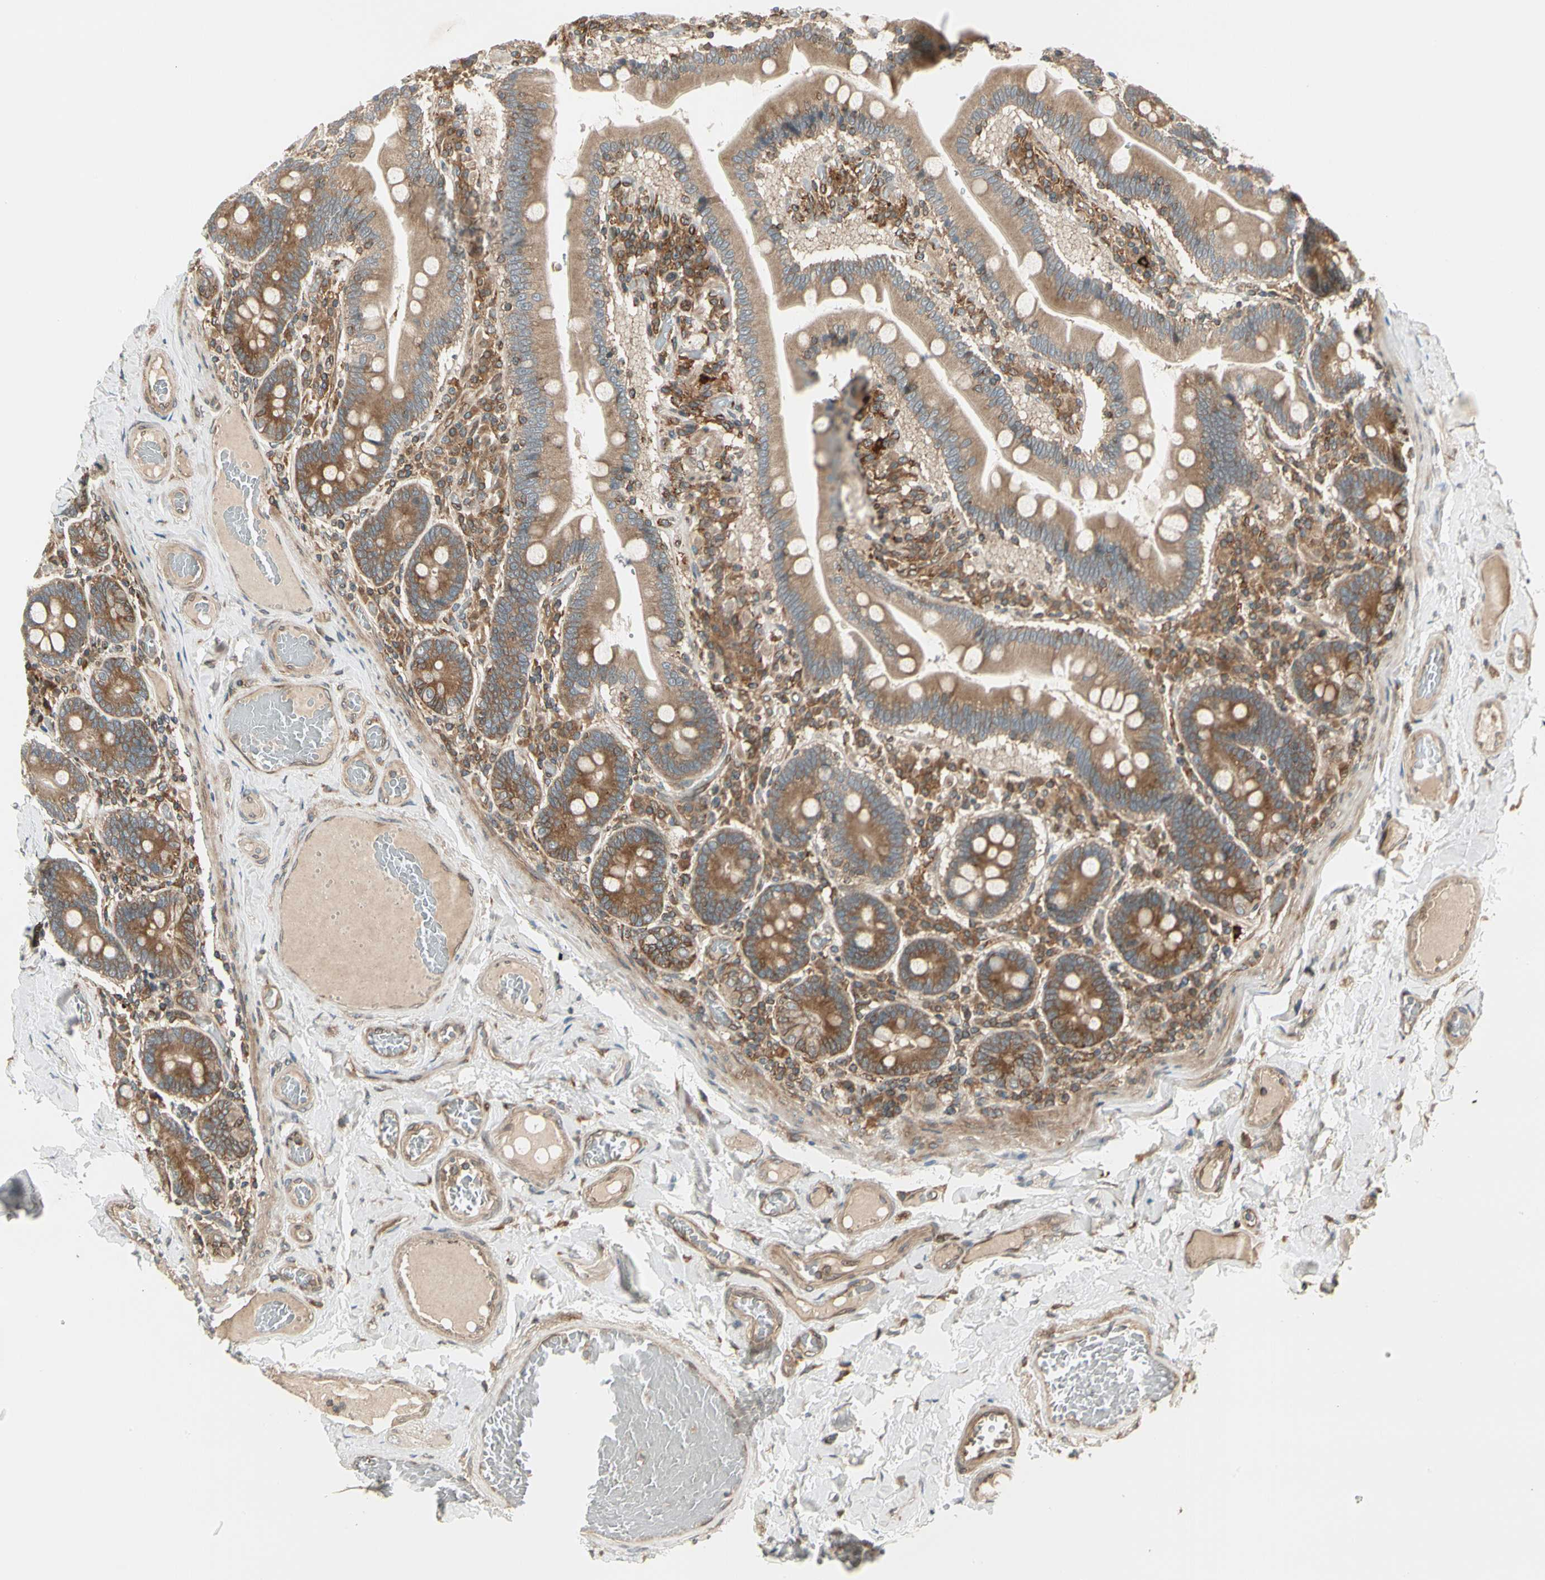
{"staining": {"intensity": "strong", "quantity": ">75%", "location": "cytoplasmic/membranous"}, "tissue": "duodenum", "cell_type": "Glandular cells", "image_type": "normal", "snomed": [{"axis": "morphology", "description": "Normal tissue, NOS"}, {"axis": "topography", "description": "Duodenum"}], "caption": "DAB (3,3'-diaminobenzidine) immunohistochemical staining of benign human duodenum demonstrates strong cytoplasmic/membranous protein positivity in approximately >75% of glandular cells.", "gene": "TRIO", "patient": {"sex": "male", "age": 66}}